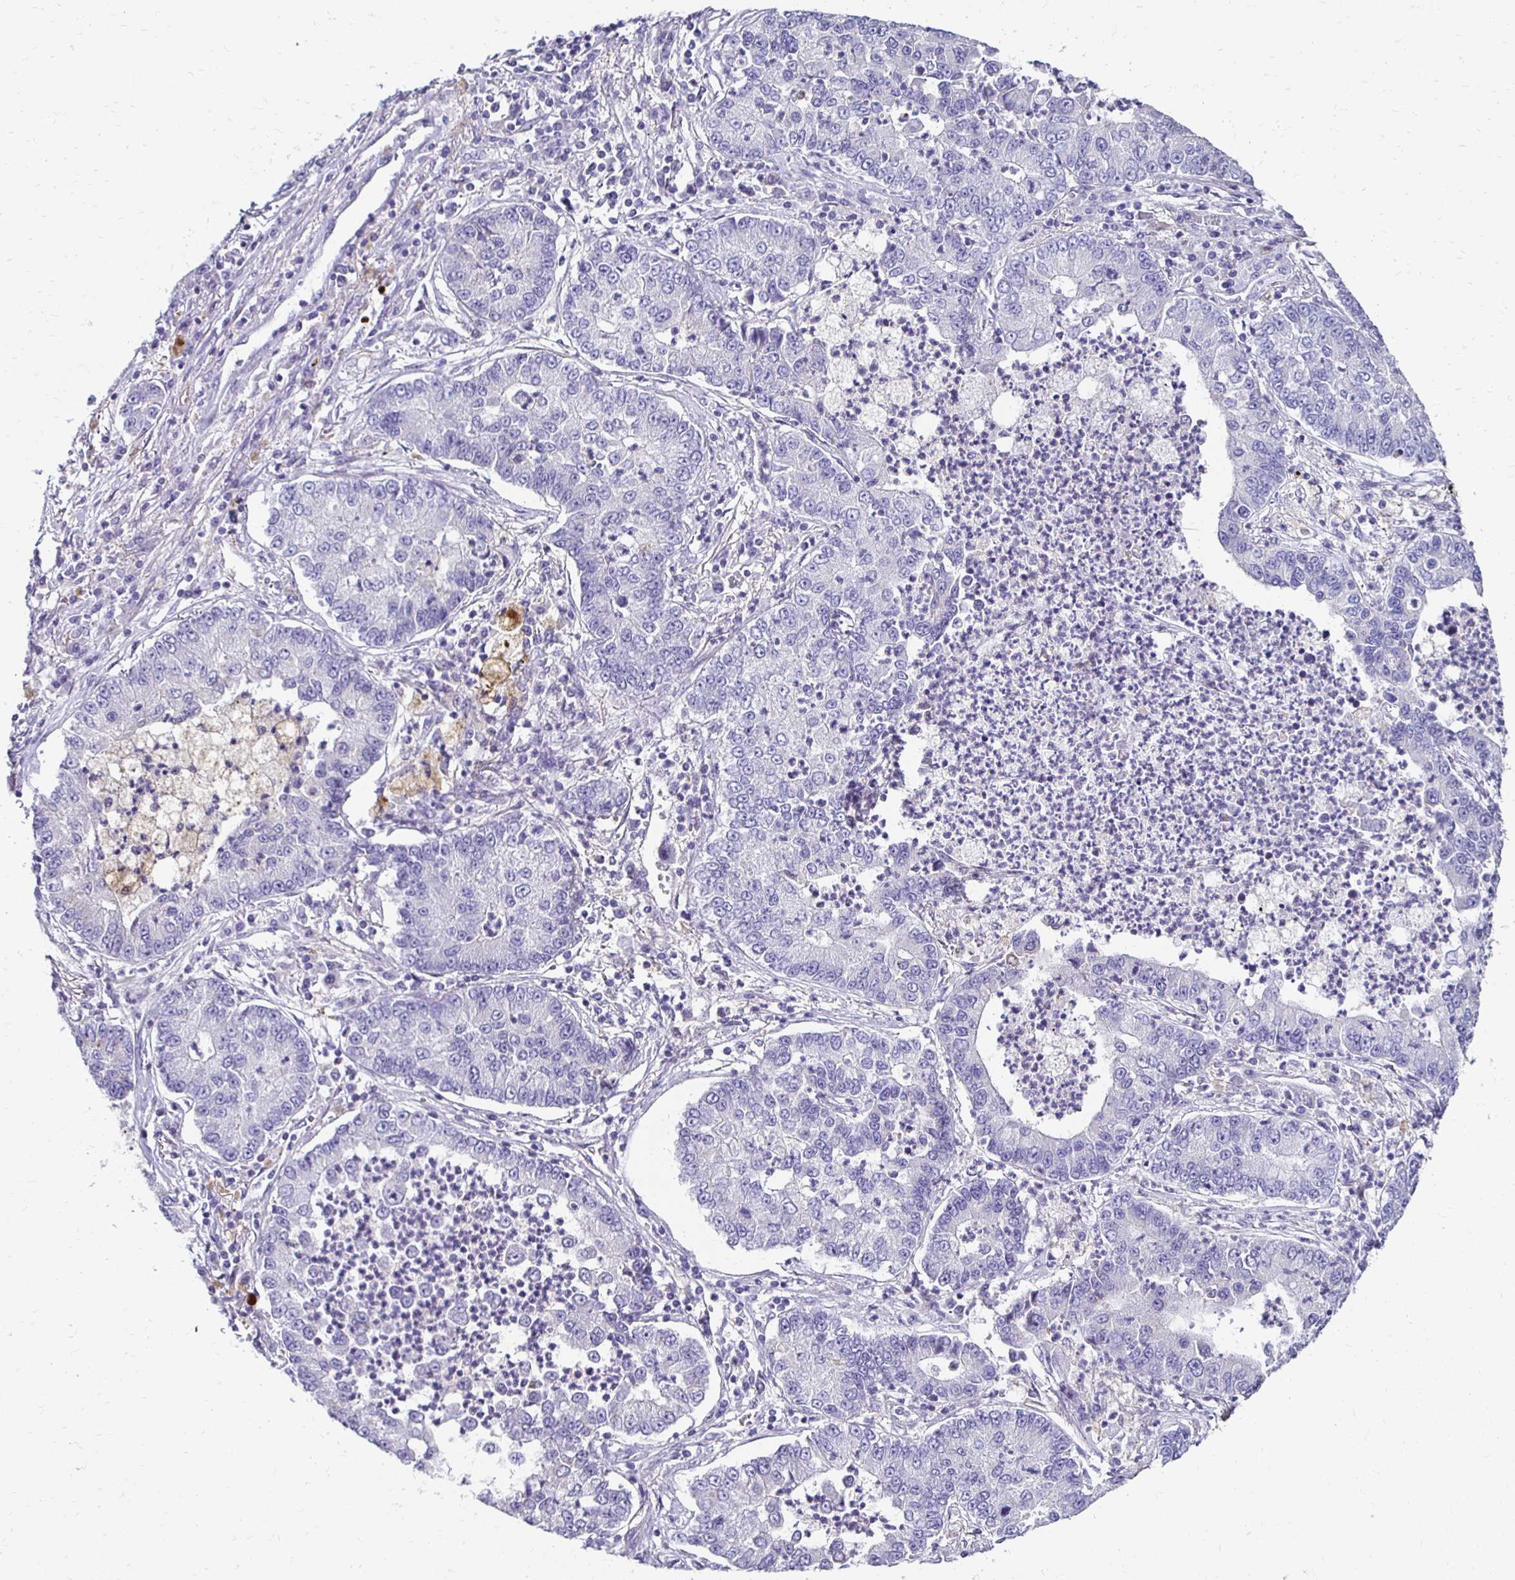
{"staining": {"intensity": "negative", "quantity": "none", "location": "none"}, "tissue": "lung cancer", "cell_type": "Tumor cells", "image_type": "cancer", "snomed": [{"axis": "morphology", "description": "Adenocarcinoma, NOS"}, {"axis": "topography", "description": "Lung"}], "caption": "Immunohistochemistry of human lung cancer shows no staining in tumor cells.", "gene": "AKAP6", "patient": {"sex": "female", "age": 57}}